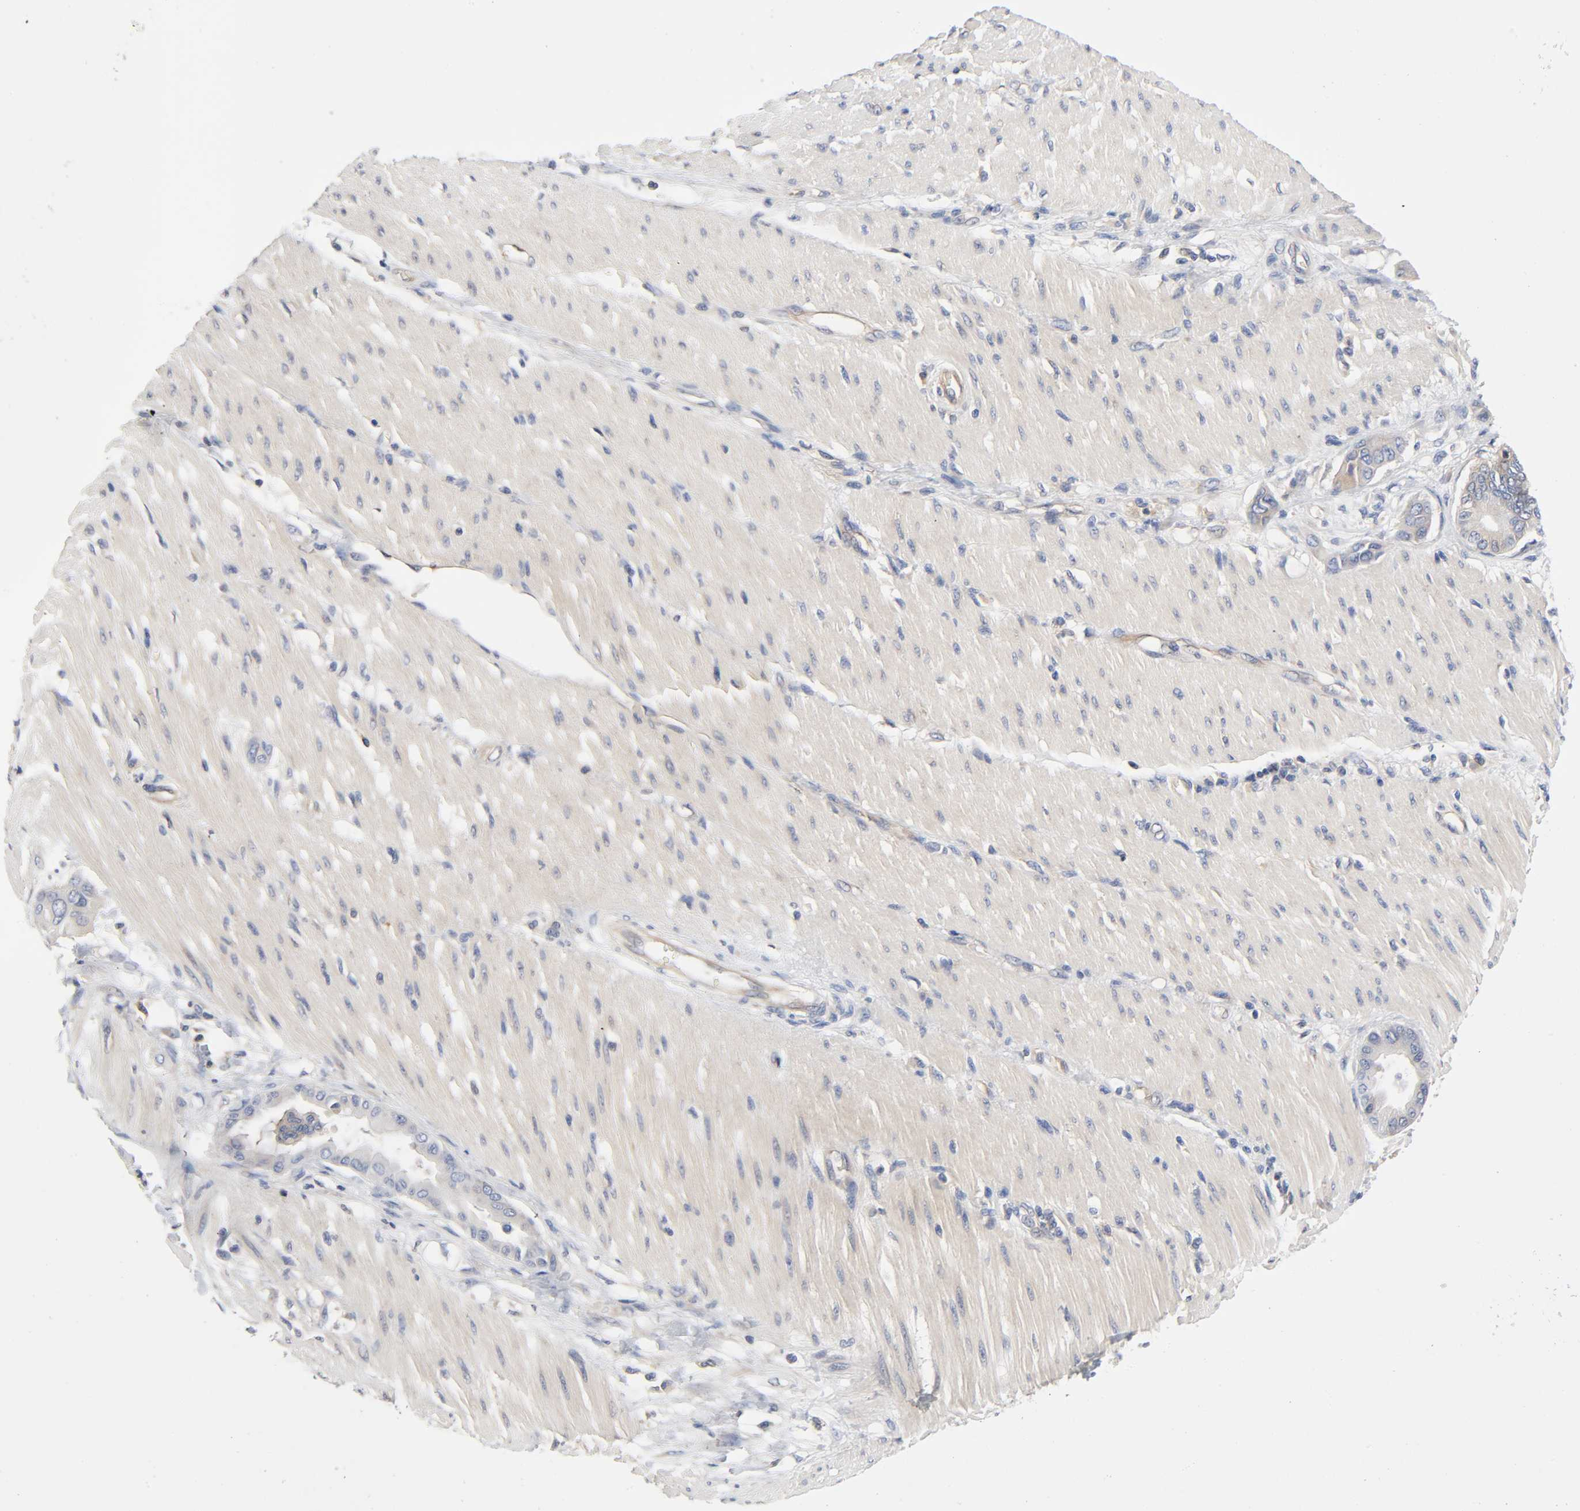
{"staining": {"intensity": "weak", "quantity": ">75%", "location": "cytoplasmic/membranous"}, "tissue": "pancreatic cancer", "cell_type": "Tumor cells", "image_type": "cancer", "snomed": [{"axis": "morphology", "description": "Adenocarcinoma, NOS"}, {"axis": "morphology", "description": "Adenocarcinoma, metastatic, NOS"}, {"axis": "topography", "description": "Lymph node"}, {"axis": "topography", "description": "Pancreas"}, {"axis": "topography", "description": "Duodenum"}], "caption": "Immunohistochemical staining of pancreatic cancer reveals low levels of weak cytoplasmic/membranous expression in approximately >75% of tumor cells.", "gene": "PRKAB1", "patient": {"sex": "female", "age": 64}}